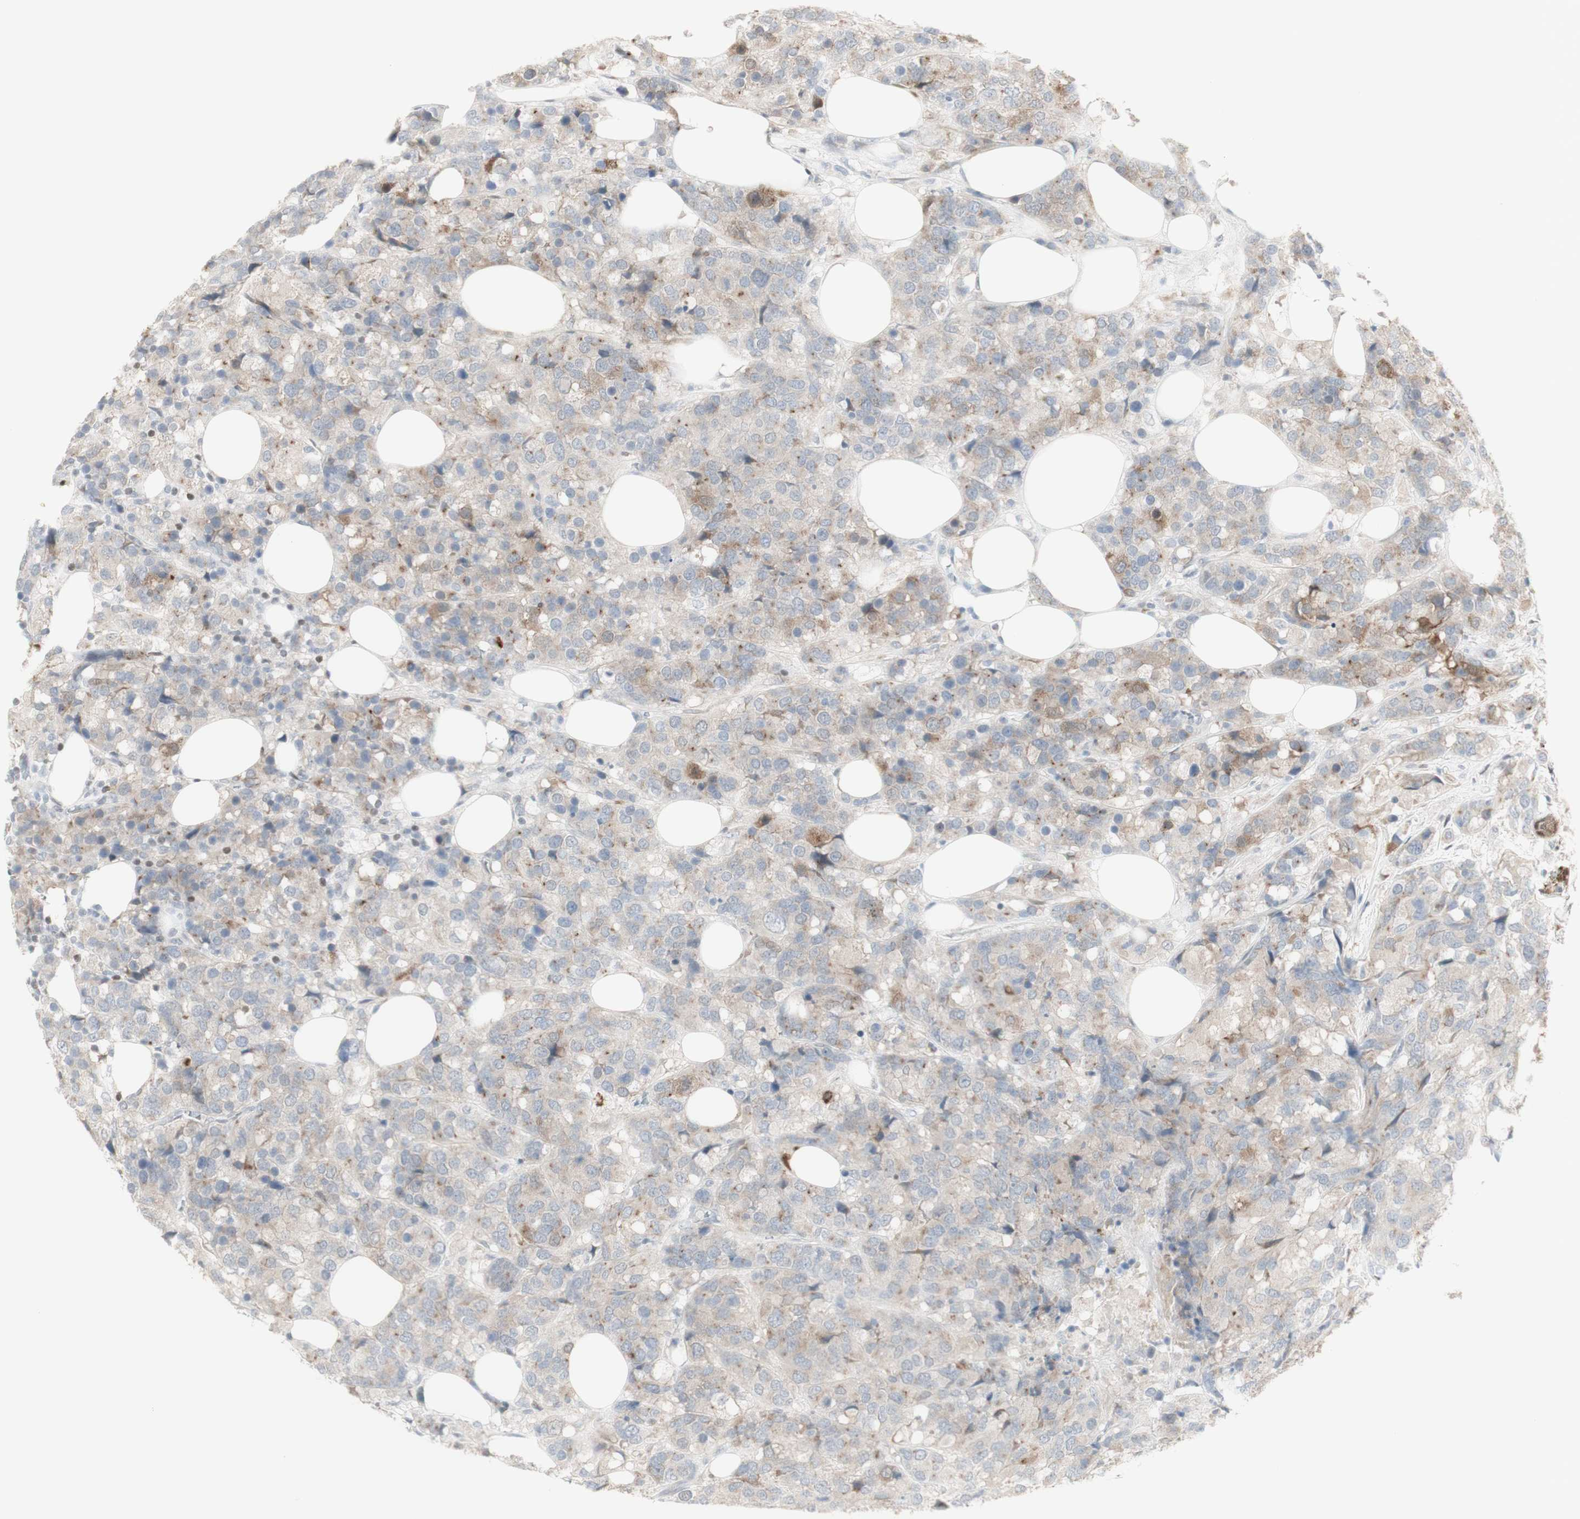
{"staining": {"intensity": "weak", "quantity": "25%-75%", "location": "cytoplasmic/membranous"}, "tissue": "breast cancer", "cell_type": "Tumor cells", "image_type": "cancer", "snomed": [{"axis": "morphology", "description": "Lobular carcinoma"}, {"axis": "topography", "description": "Breast"}], "caption": "This histopathology image displays breast lobular carcinoma stained with immunohistochemistry (IHC) to label a protein in brown. The cytoplasmic/membranous of tumor cells show weak positivity for the protein. Nuclei are counter-stained blue.", "gene": "C1orf116", "patient": {"sex": "female", "age": 59}}